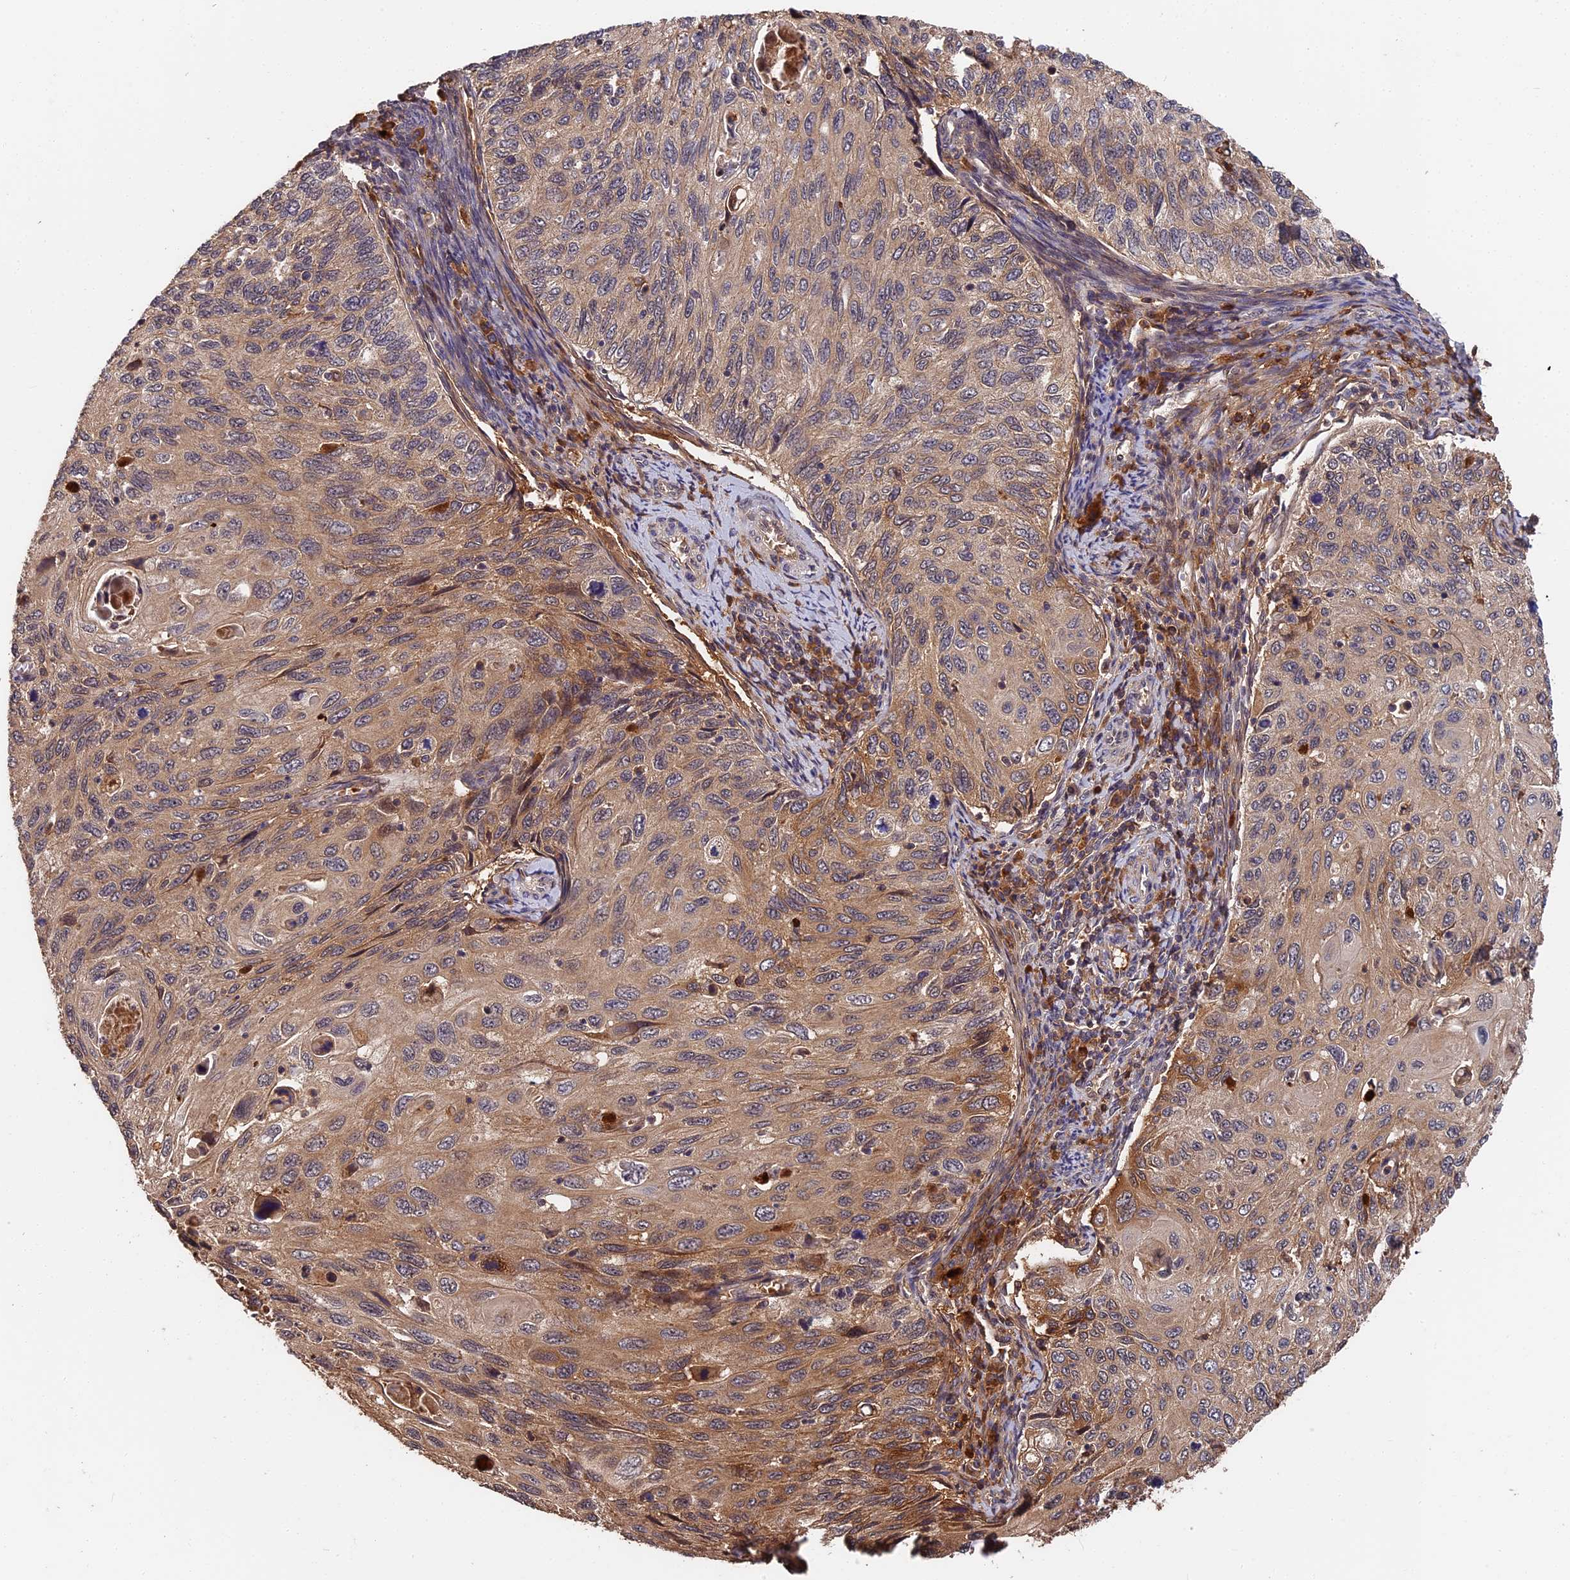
{"staining": {"intensity": "moderate", "quantity": "25%-75%", "location": "cytoplasmic/membranous"}, "tissue": "cervical cancer", "cell_type": "Tumor cells", "image_type": "cancer", "snomed": [{"axis": "morphology", "description": "Squamous cell carcinoma, NOS"}, {"axis": "topography", "description": "Cervix"}], "caption": "Immunohistochemical staining of human cervical squamous cell carcinoma demonstrates medium levels of moderate cytoplasmic/membranous positivity in approximately 25%-75% of tumor cells. (DAB (3,3'-diaminobenzidine) IHC, brown staining for protein, blue staining for nuclei).", "gene": "ITIH1", "patient": {"sex": "female", "age": 70}}